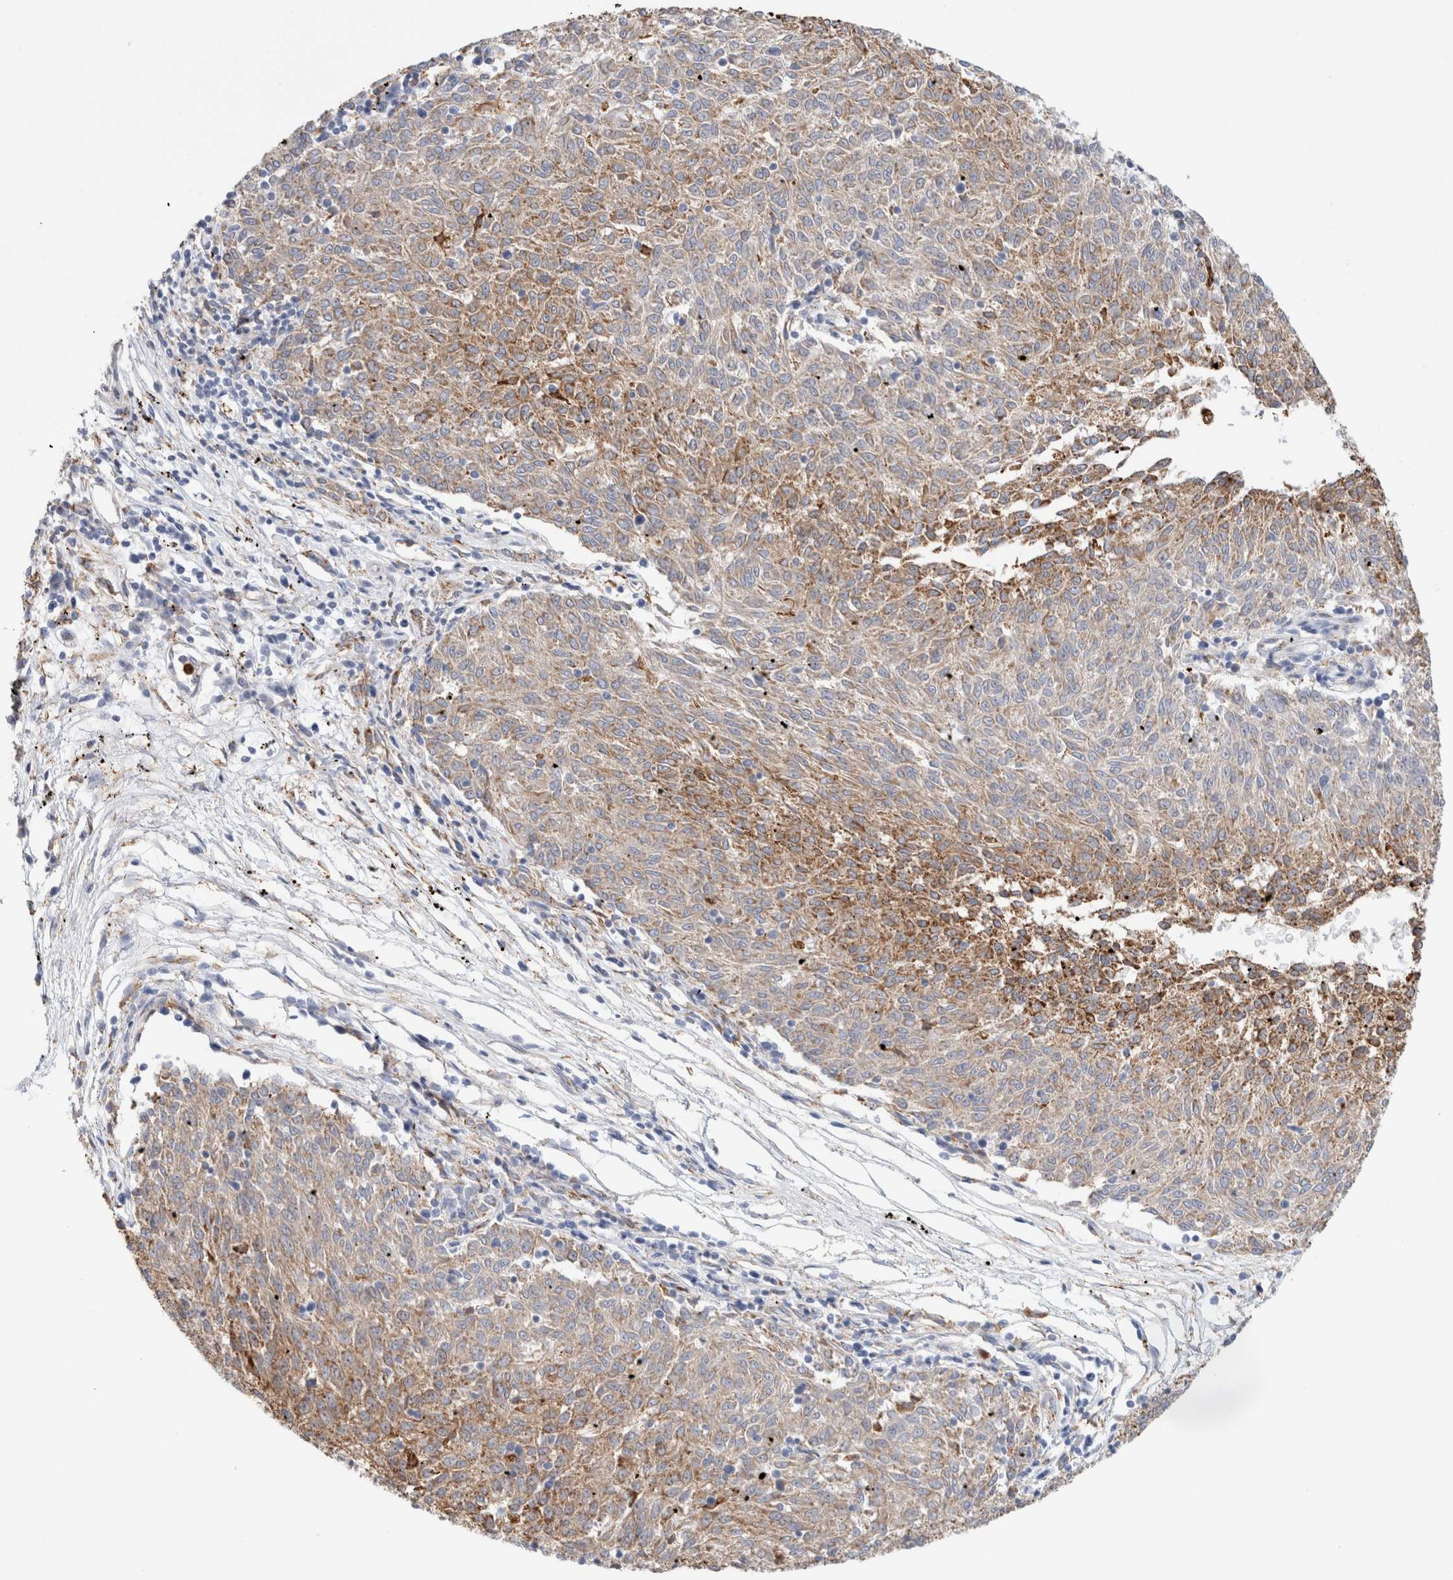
{"staining": {"intensity": "weak", "quantity": ">75%", "location": "cytoplasmic/membranous"}, "tissue": "melanoma", "cell_type": "Tumor cells", "image_type": "cancer", "snomed": [{"axis": "morphology", "description": "Malignant melanoma, NOS"}, {"axis": "topography", "description": "Skin"}], "caption": "Melanoma was stained to show a protein in brown. There is low levels of weak cytoplasmic/membranous staining in approximately >75% of tumor cells. (IHC, brightfield microscopy, high magnification).", "gene": "P4HA1", "patient": {"sex": "female", "age": 72}}